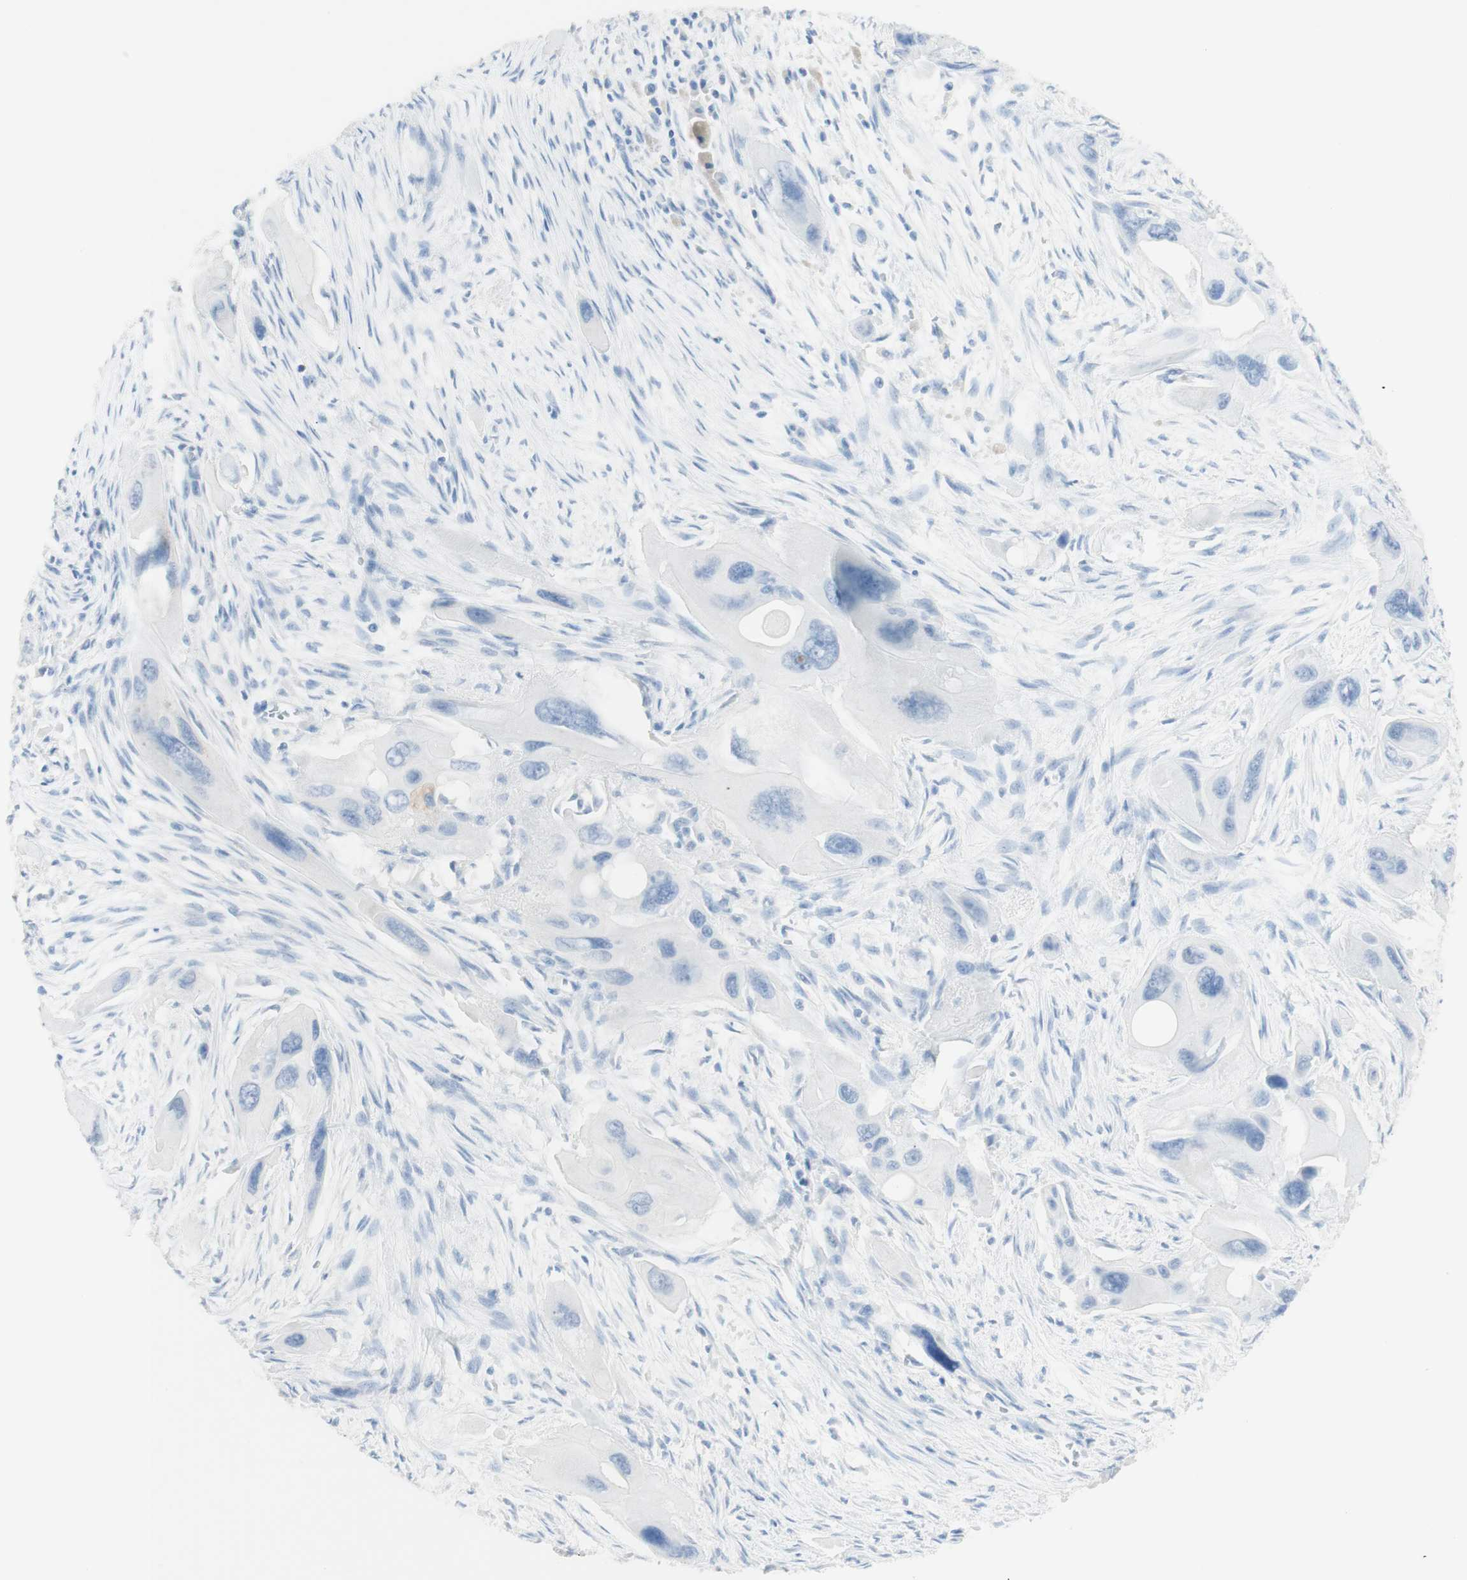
{"staining": {"intensity": "negative", "quantity": "none", "location": "none"}, "tissue": "pancreatic cancer", "cell_type": "Tumor cells", "image_type": "cancer", "snomed": [{"axis": "morphology", "description": "Adenocarcinoma, NOS"}, {"axis": "topography", "description": "Pancreas"}], "caption": "Tumor cells are negative for protein expression in human pancreatic cancer.", "gene": "TPO", "patient": {"sex": "male", "age": 73}}